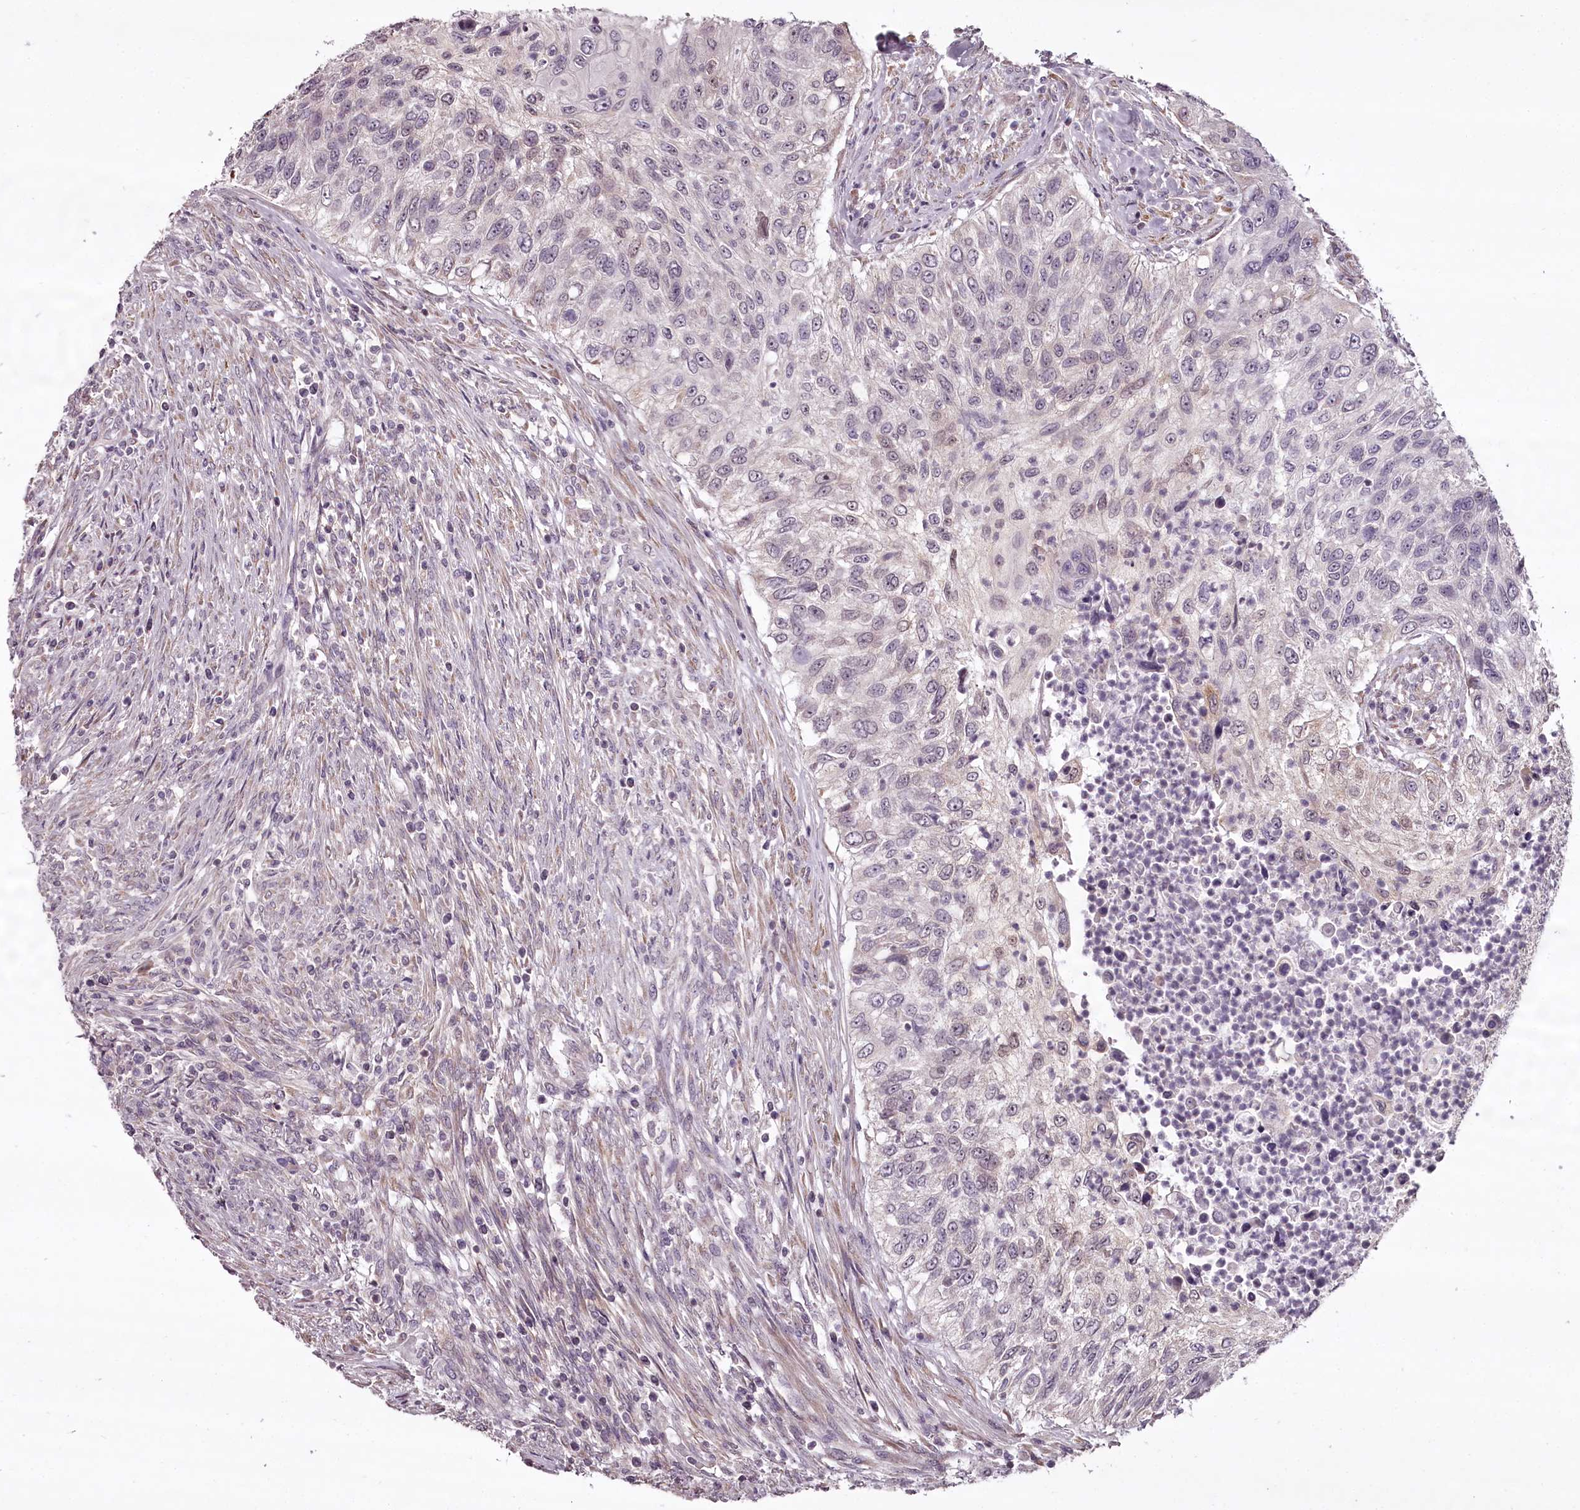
{"staining": {"intensity": "negative", "quantity": "none", "location": "none"}, "tissue": "urothelial cancer", "cell_type": "Tumor cells", "image_type": "cancer", "snomed": [{"axis": "morphology", "description": "Urothelial carcinoma, High grade"}, {"axis": "topography", "description": "Urinary bladder"}], "caption": "High power microscopy image of an IHC image of urothelial carcinoma (high-grade), revealing no significant expression in tumor cells.", "gene": "CCDC92", "patient": {"sex": "female", "age": 60}}